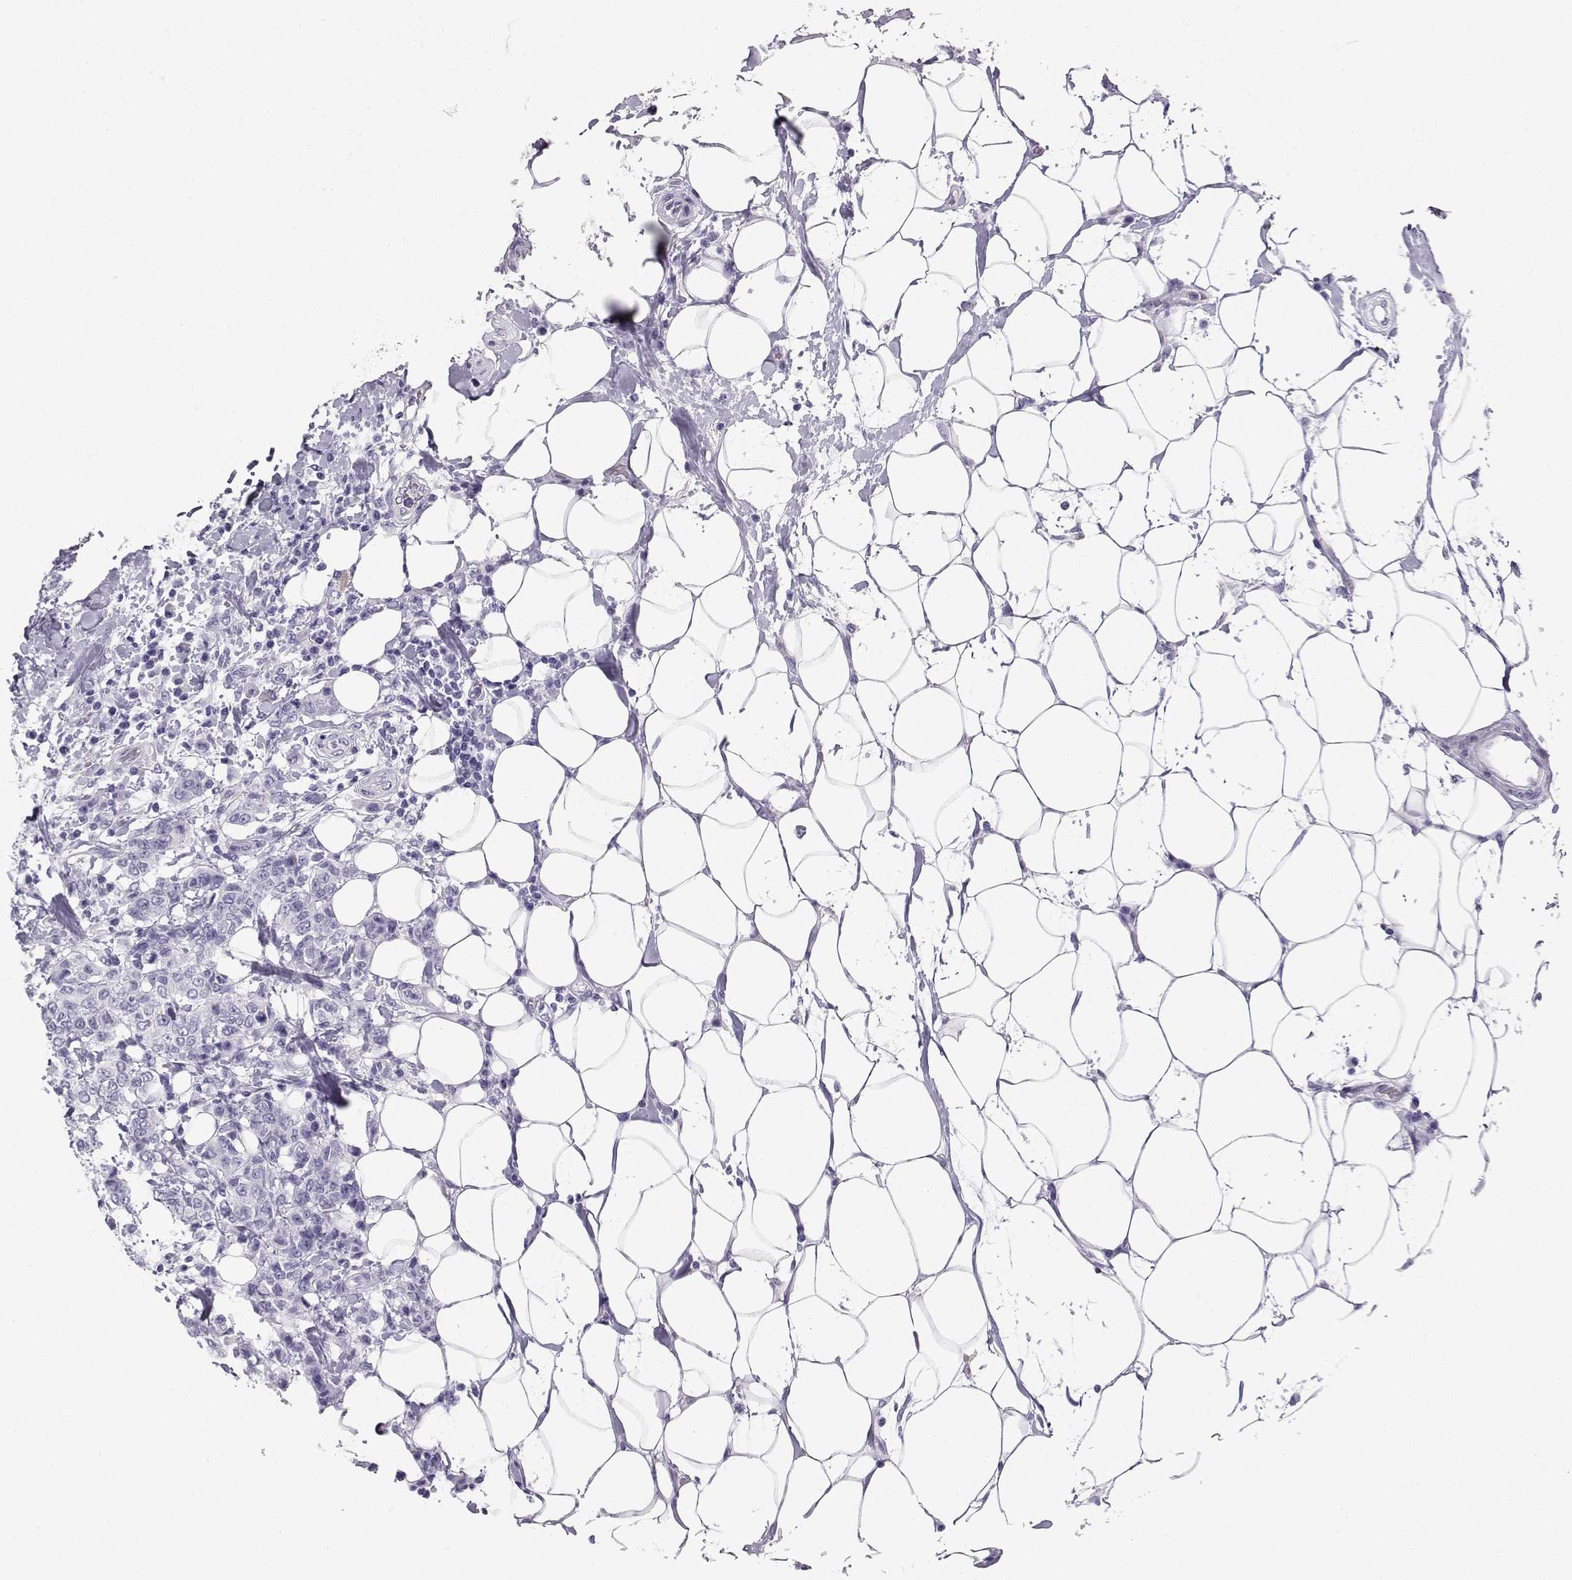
{"staining": {"intensity": "negative", "quantity": "none", "location": "none"}, "tissue": "breast cancer", "cell_type": "Tumor cells", "image_type": "cancer", "snomed": [{"axis": "morphology", "description": "Duct carcinoma"}, {"axis": "topography", "description": "Breast"}], "caption": "Immunohistochemistry of infiltrating ductal carcinoma (breast) displays no positivity in tumor cells. Brightfield microscopy of immunohistochemistry stained with DAB (3,3'-diaminobenzidine) (brown) and hematoxylin (blue), captured at high magnification.", "gene": "IQCD", "patient": {"sex": "female", "age": 27}}